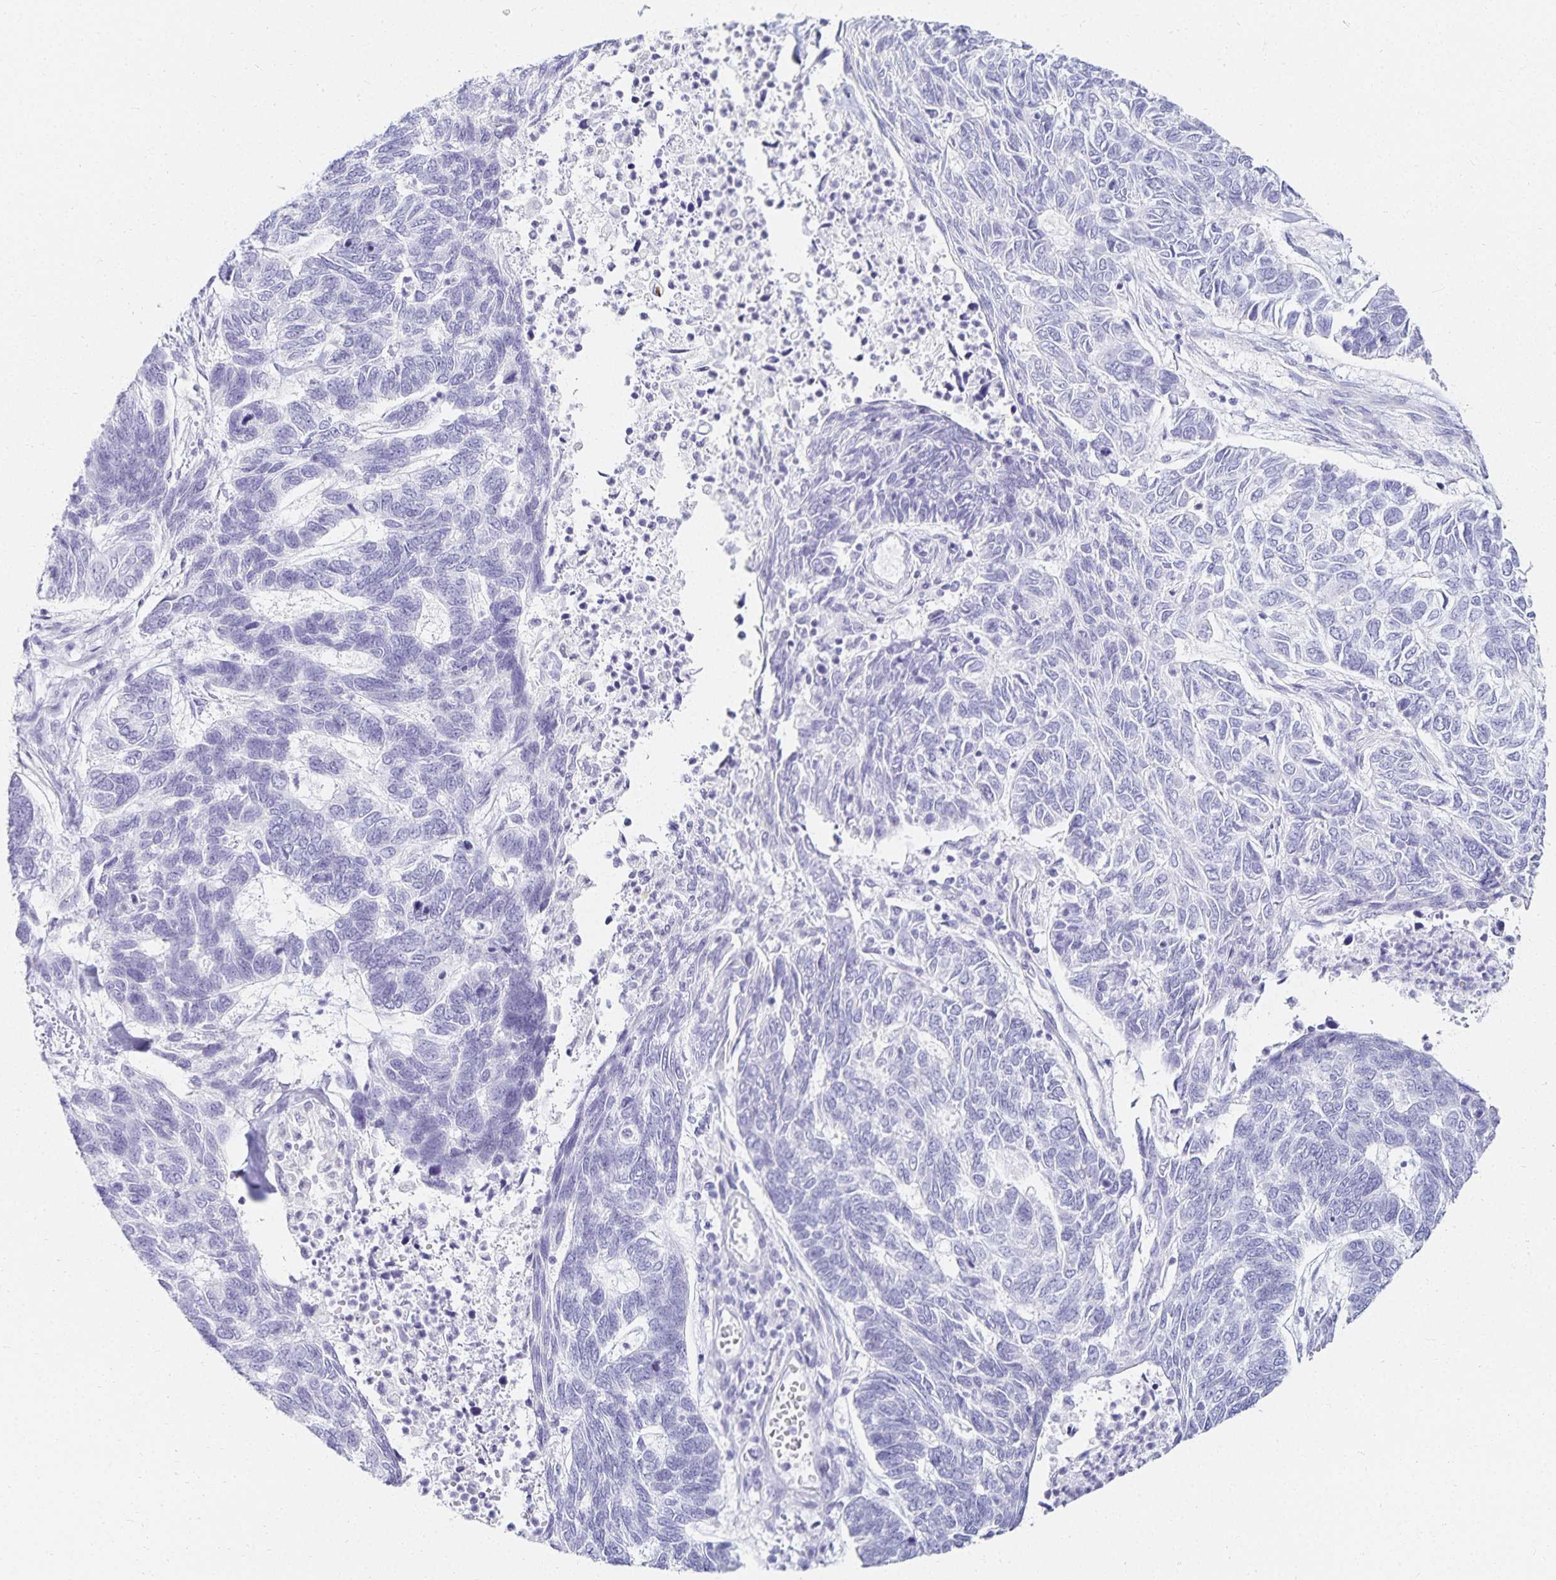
{"staining": {"intensity": "negative", "quantity": "none", "location": "none"}, "tissue": "skin cancer", "cell_type": "Tumor cells", "image_type": "cancer", "snomed": [{"axis": "morphology", "description": "Basal cell carcinoma"}, {"axis": "topography", "description": "Skin"}], "caption": "Skin basal cell carcinoma was stained to show a protein in brown. There is no significant staining in tumor cells.", "gene": "GP2", "patient": {"sex": "female", "age": 65}}